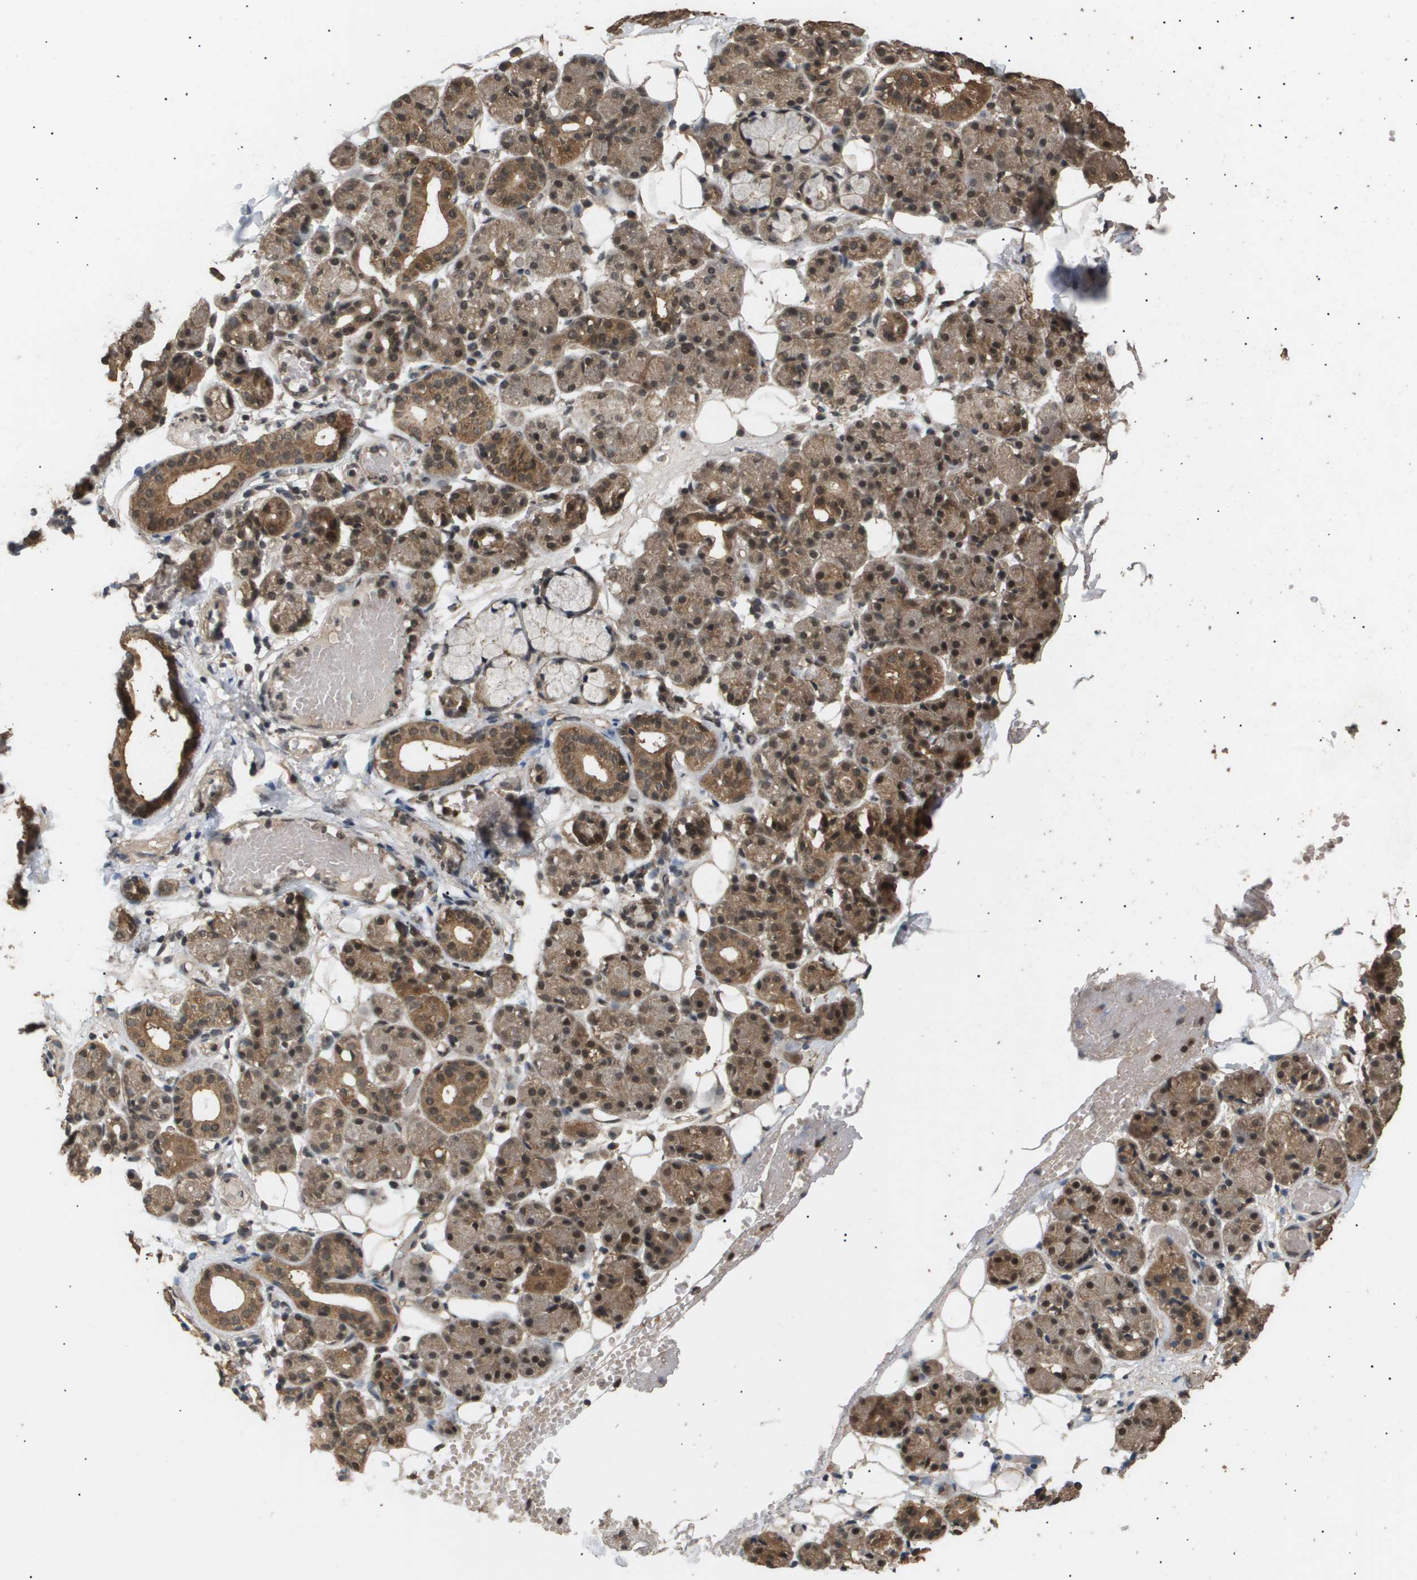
{"staining": {"intensity": "moderate", "quantity": ">75%", "location": "cytoplasmic/membranous,nuclear"}, "tissue": "salivary gland", "cell_type": "Glandular cells", "image_type": "normal", "snomed": [{"axis": "morphology", "description": "Normal tissue, NOS"}, {"axis": "topography", "description": "Salivary gland"}], "caption": "Immunohistochemical staining of benign human salivary gland shows >75% levels of moderate cytoplasmic/membranous,nuclear protein expression in about >75% of glandular cells.", "gene": "ING1", "patient": {"sex": "male", "age": 63}}